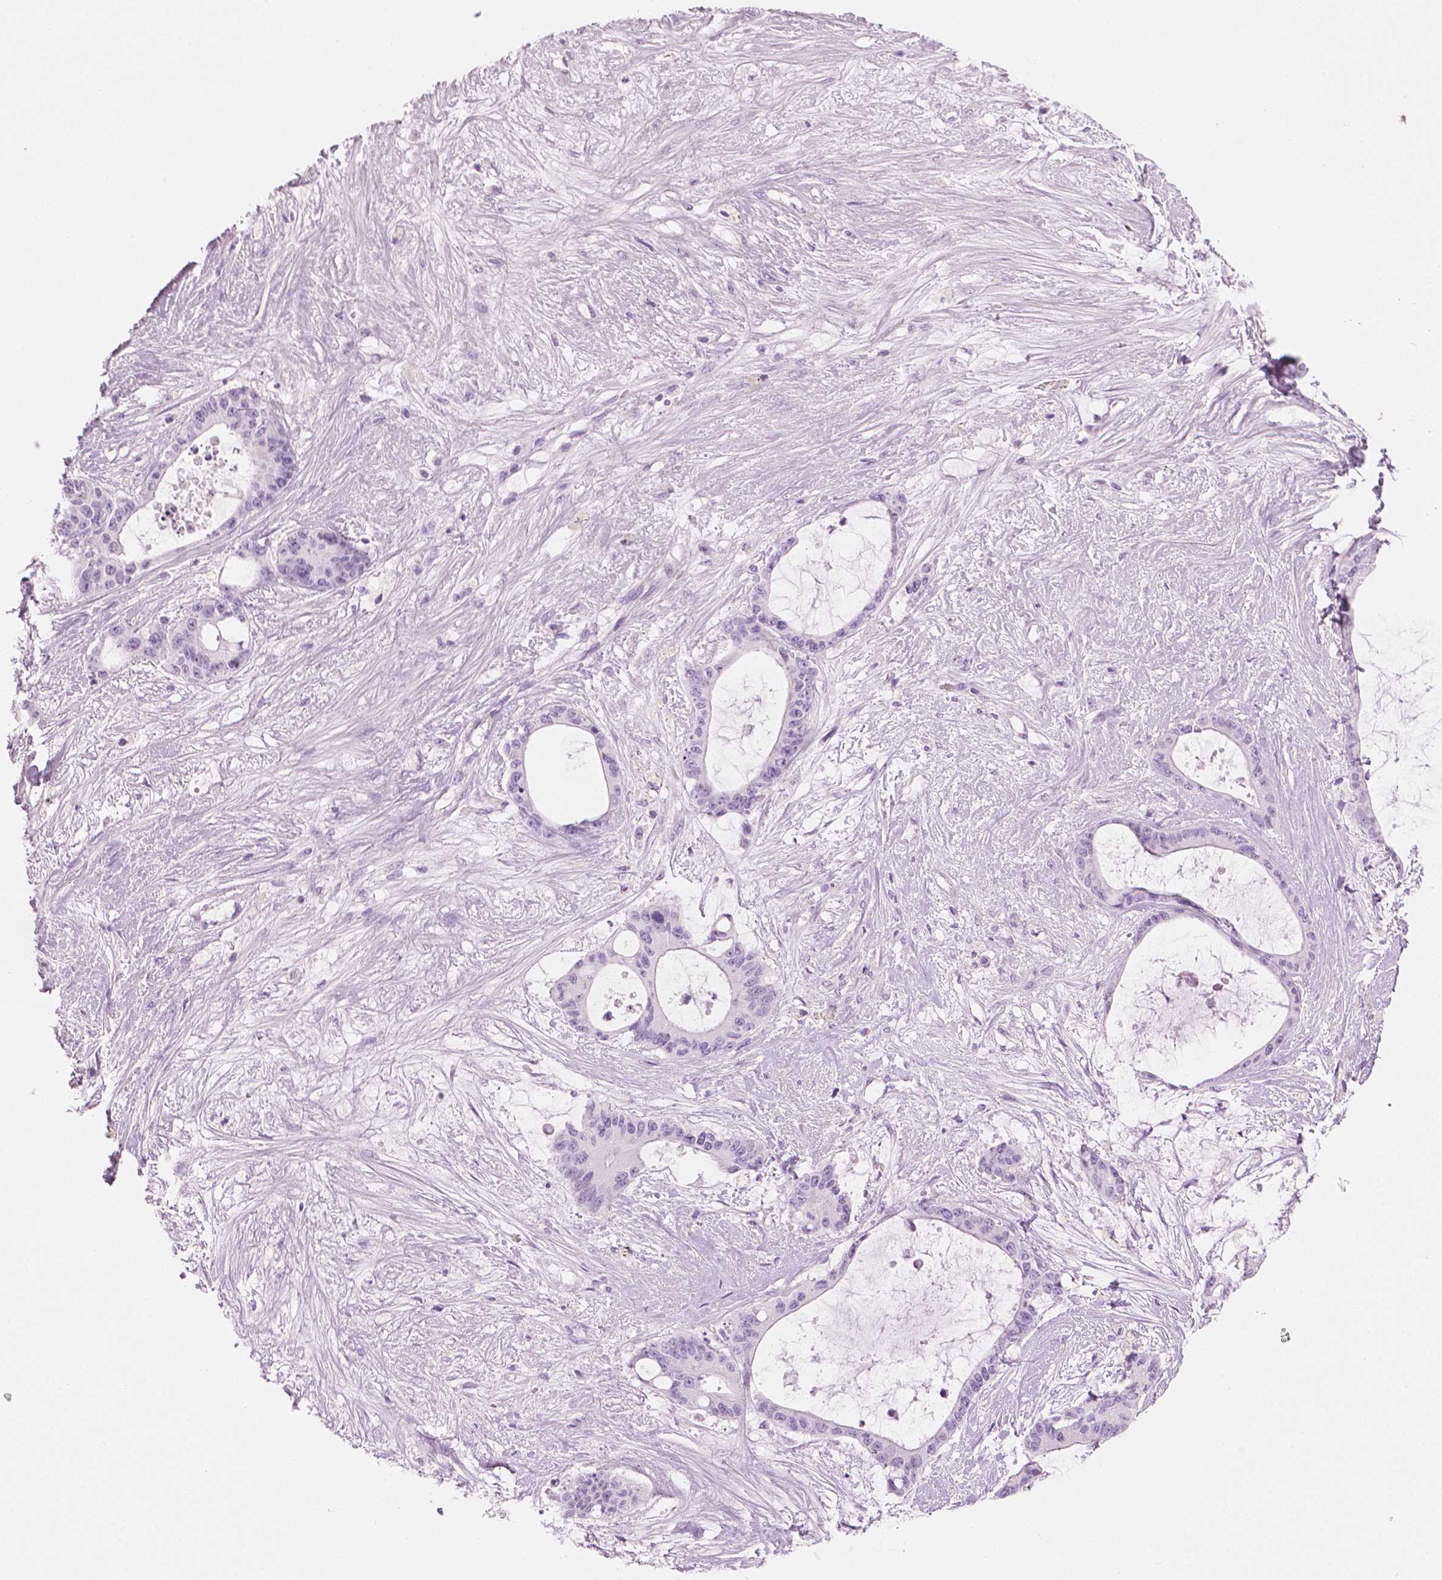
{"staining": {"intensity": "negative", "quantity": "none", "location": "none"}, "tissue": "liver cancer", "cell_type": "Tumor cells", "image_type": "cancer", "snomed": [{"axis": "morphology", "description": "Normal tissue, NOS"}, {"axis": "morphology", "description": "Cholangiocarcinoma"}, {"axis": "topography", "description": "Liver"}, {"axis": "topography", "description": "Peripheral nerve tissue"}], "caption": "Tumor cells are negative for brown protein staining in liver cancer (cholangiocarcinoma).", "gene": "PLIN4", "patient": {"sex": "female", "age": 73}}